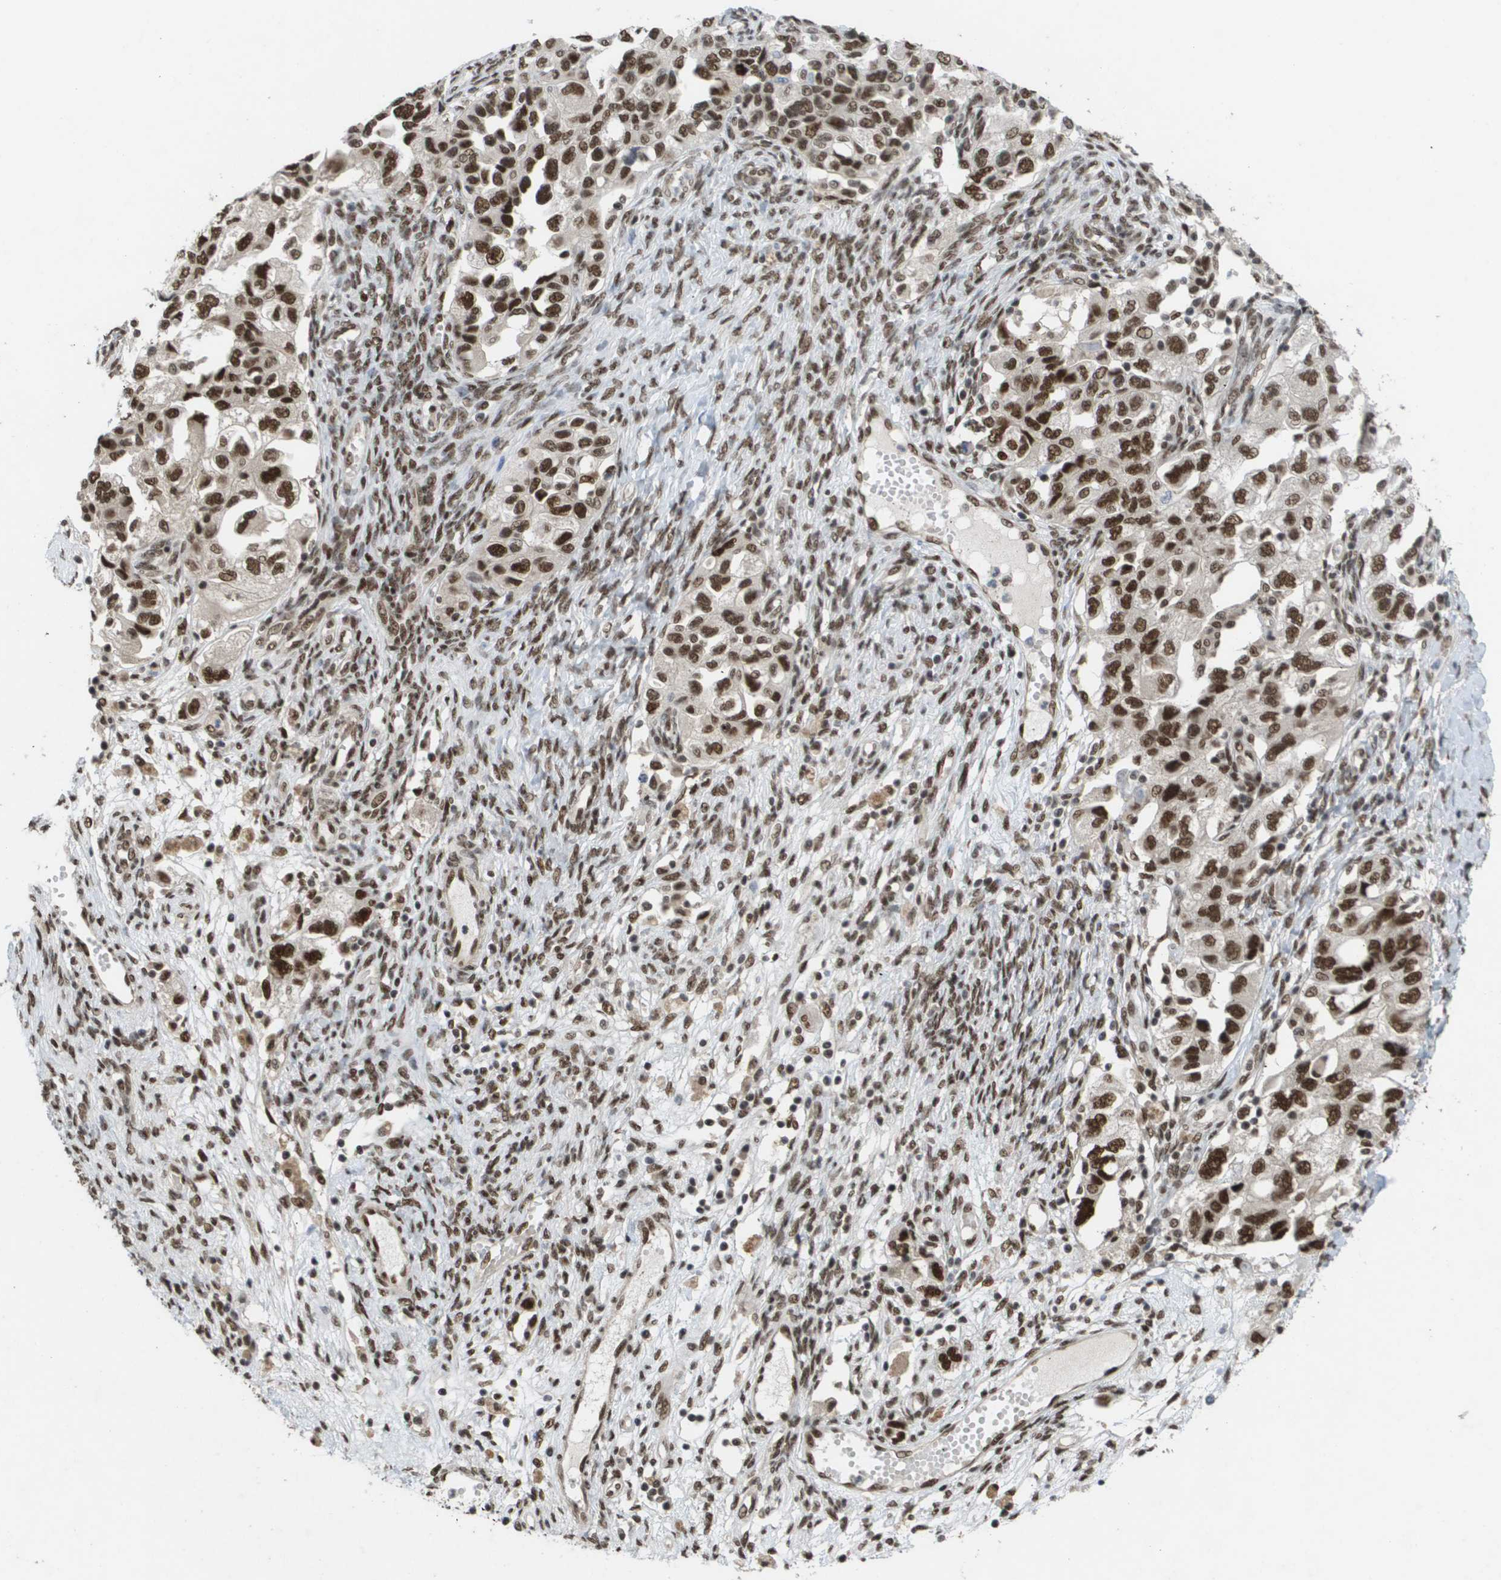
{"staining": {"intensity": "strong", "quantity": ">75%", "location": "nuclear"}, "tissue": "ovarian cancer", "cell_type": "Tumor cells", "image_type": "cancer", "snomed": [{"axis": "morphology", "description": "Carcinoma, NOS"}, {"axis": "morphology", "description": "Cystadenocarcinoma, serous, NOS"}, {"axis": "topography", "description": "Ovary"}], "caption": "Immunohistochemistry (IHC) staining of serous cystadenocarcinoma (ovarian), which exhibits high levels of strong nuclear staining in about >75% of tumor cells indicating strong nuclear protein expression. The staining was performed using DAB (3,3'-diaminobenzidine) (brown) for protein detection and nuclei were counterstained in hematoxylin (blue).", "gene": "CDT1", "patient": {"sex": "female", "age": 69}}